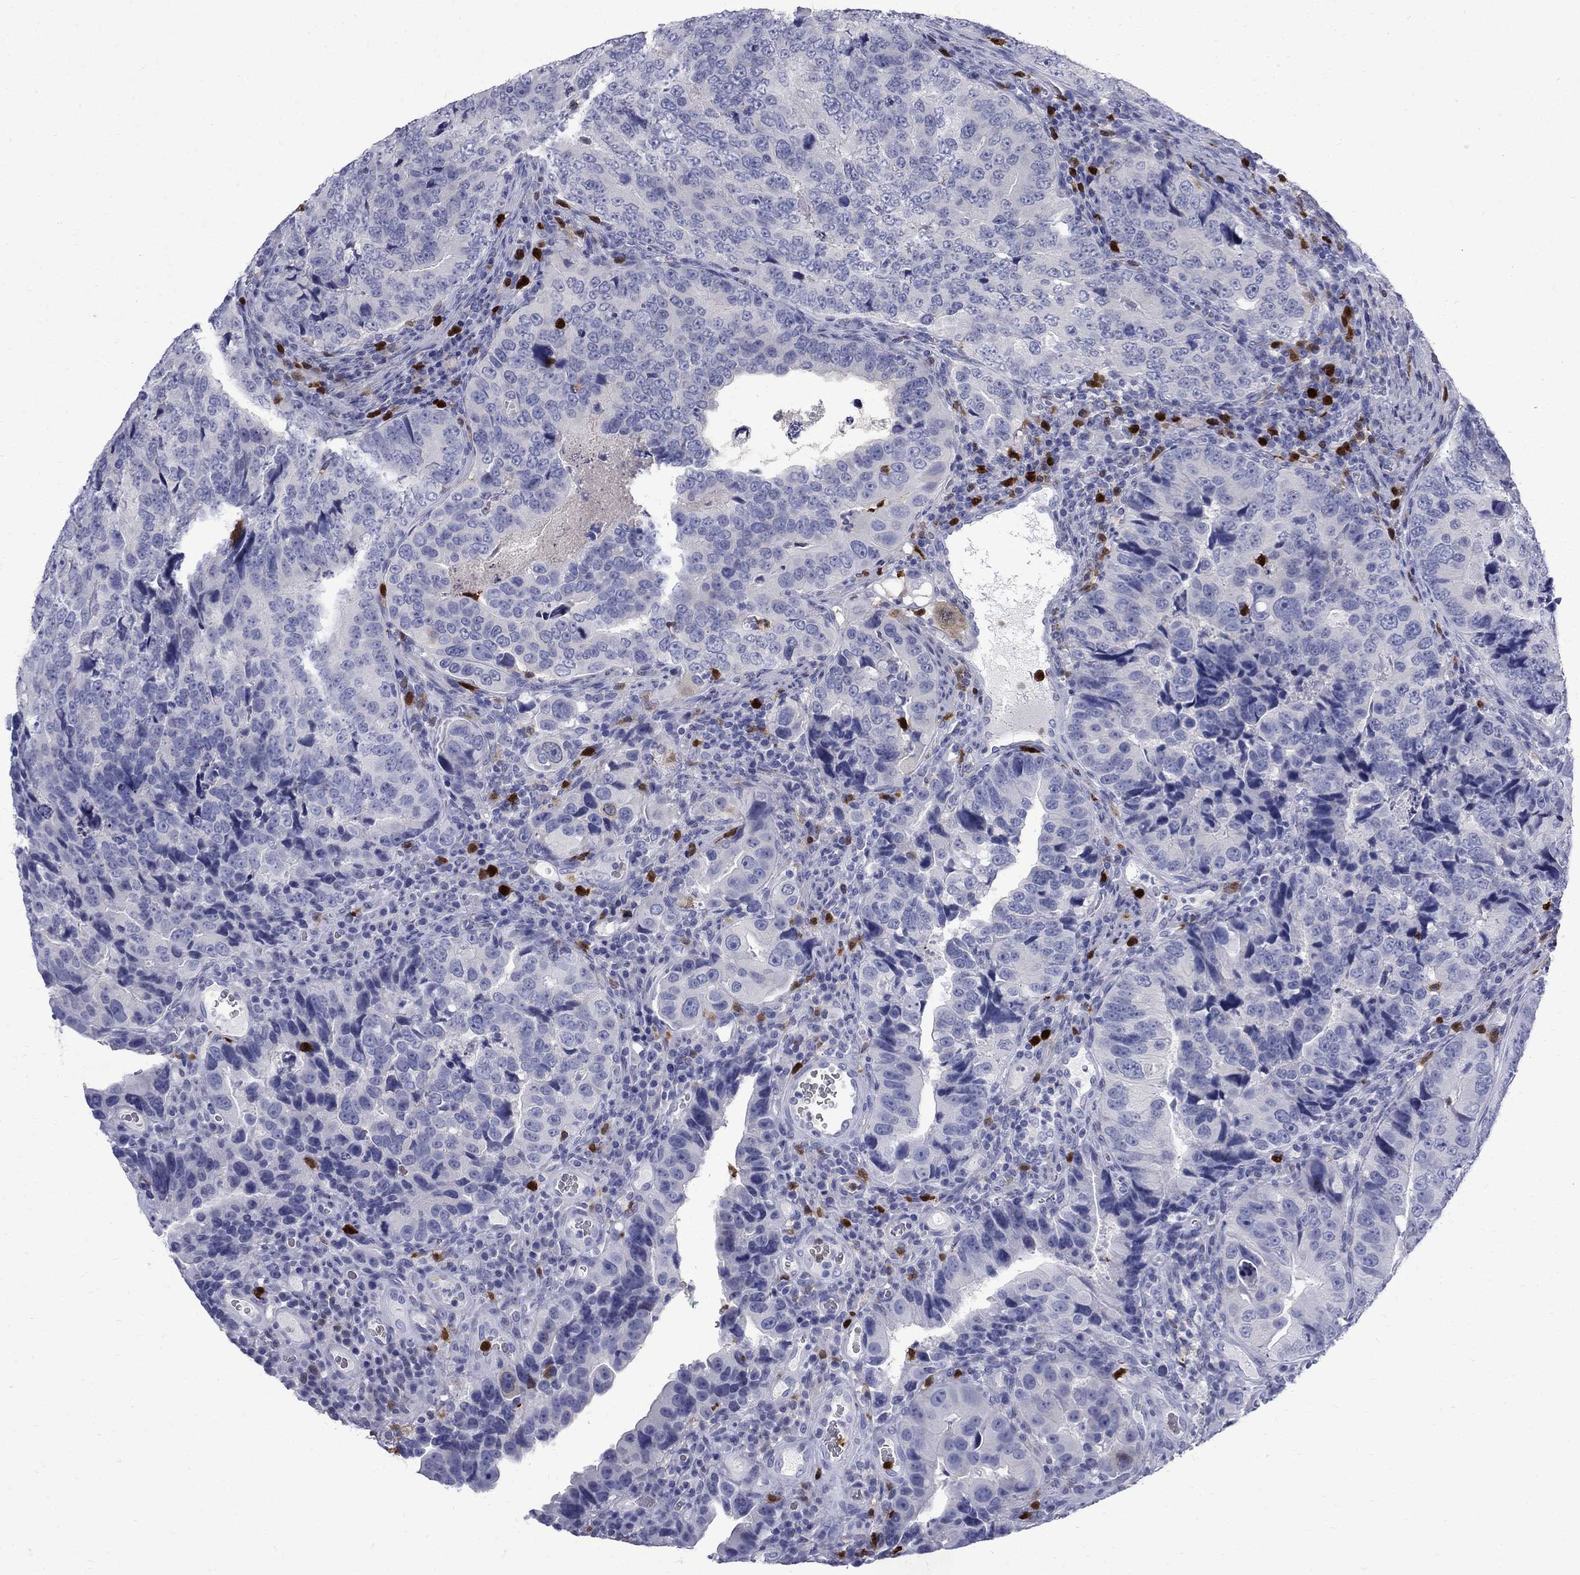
{"staining": {"intensity": "negative", "quantity": "none", "location": "none"}, "tissue": "colorectal cancer", "cell_type": "Tumor cells", "image_type": "cancer", "snomed": [{"axis": "morphology", "description": "Adenocarcinoma, NOS"}, {"axis": "topography", "description": "Colon"}], "caption": "Immunohistochemical staining of human colorectal adenocarcinoma displays no significant positivity in tumor cells.", "gene": "SERPINB2", "patient": {"sex": "female", "age": 72}}